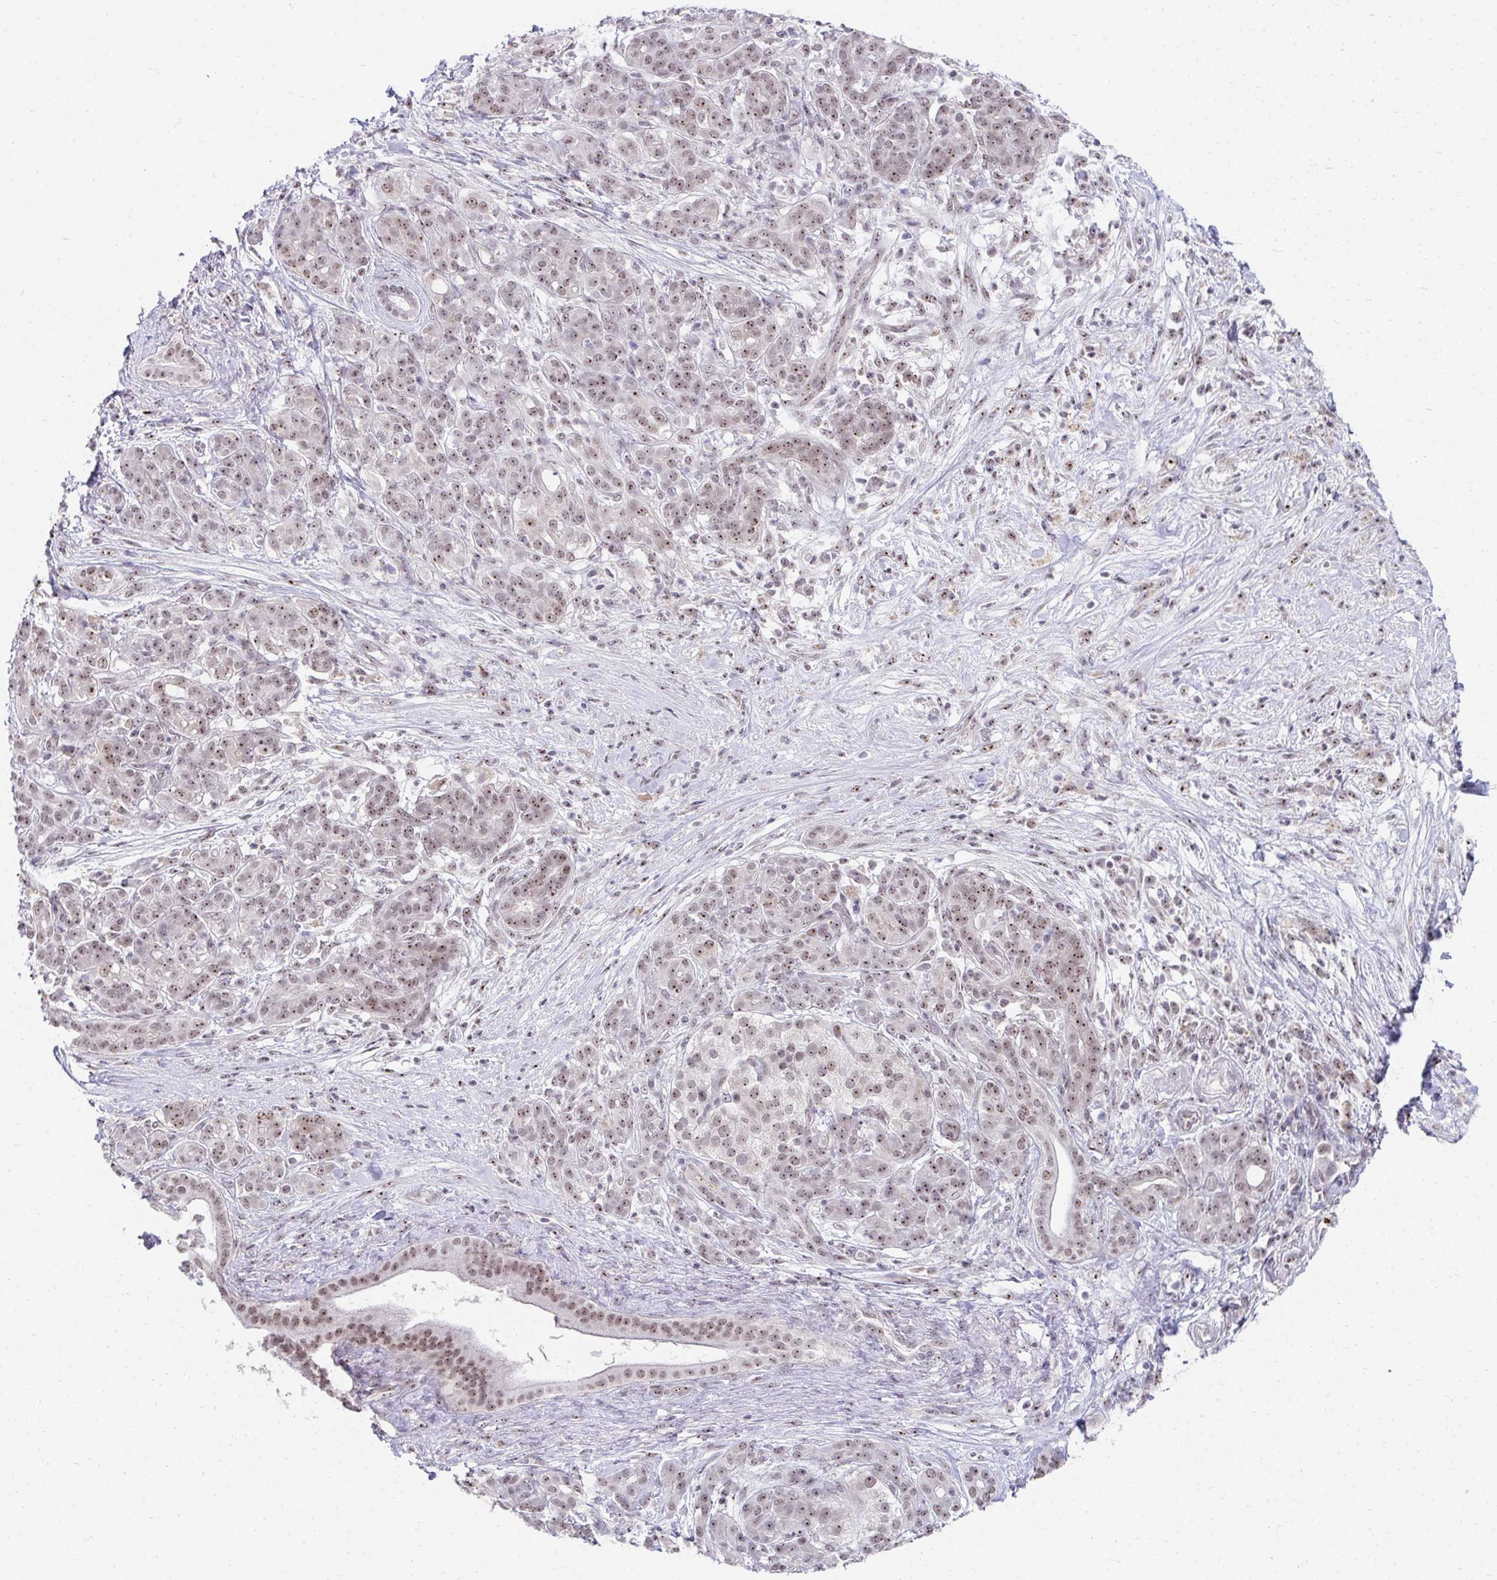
{"staining": {"intensity": "weak", "quantity": ">75%", "location": "nuclear"}, "tissue": "pancreatic cancer", "cell_type": "Tumor cells", "image_type": "cancer", "snomed": [{"axis": "morphology", "description": "Adenocarcinoma, NOS"}, {"axis": "topography", "description": "Pancreas"}], "caption": "Pancreatic cancer stained for a protein (brown) displays weak nuclear positive staining in approximately >75% of tumor cells.", "gene": "HIRA", "patient": {"sex": "male", "age": 44}}